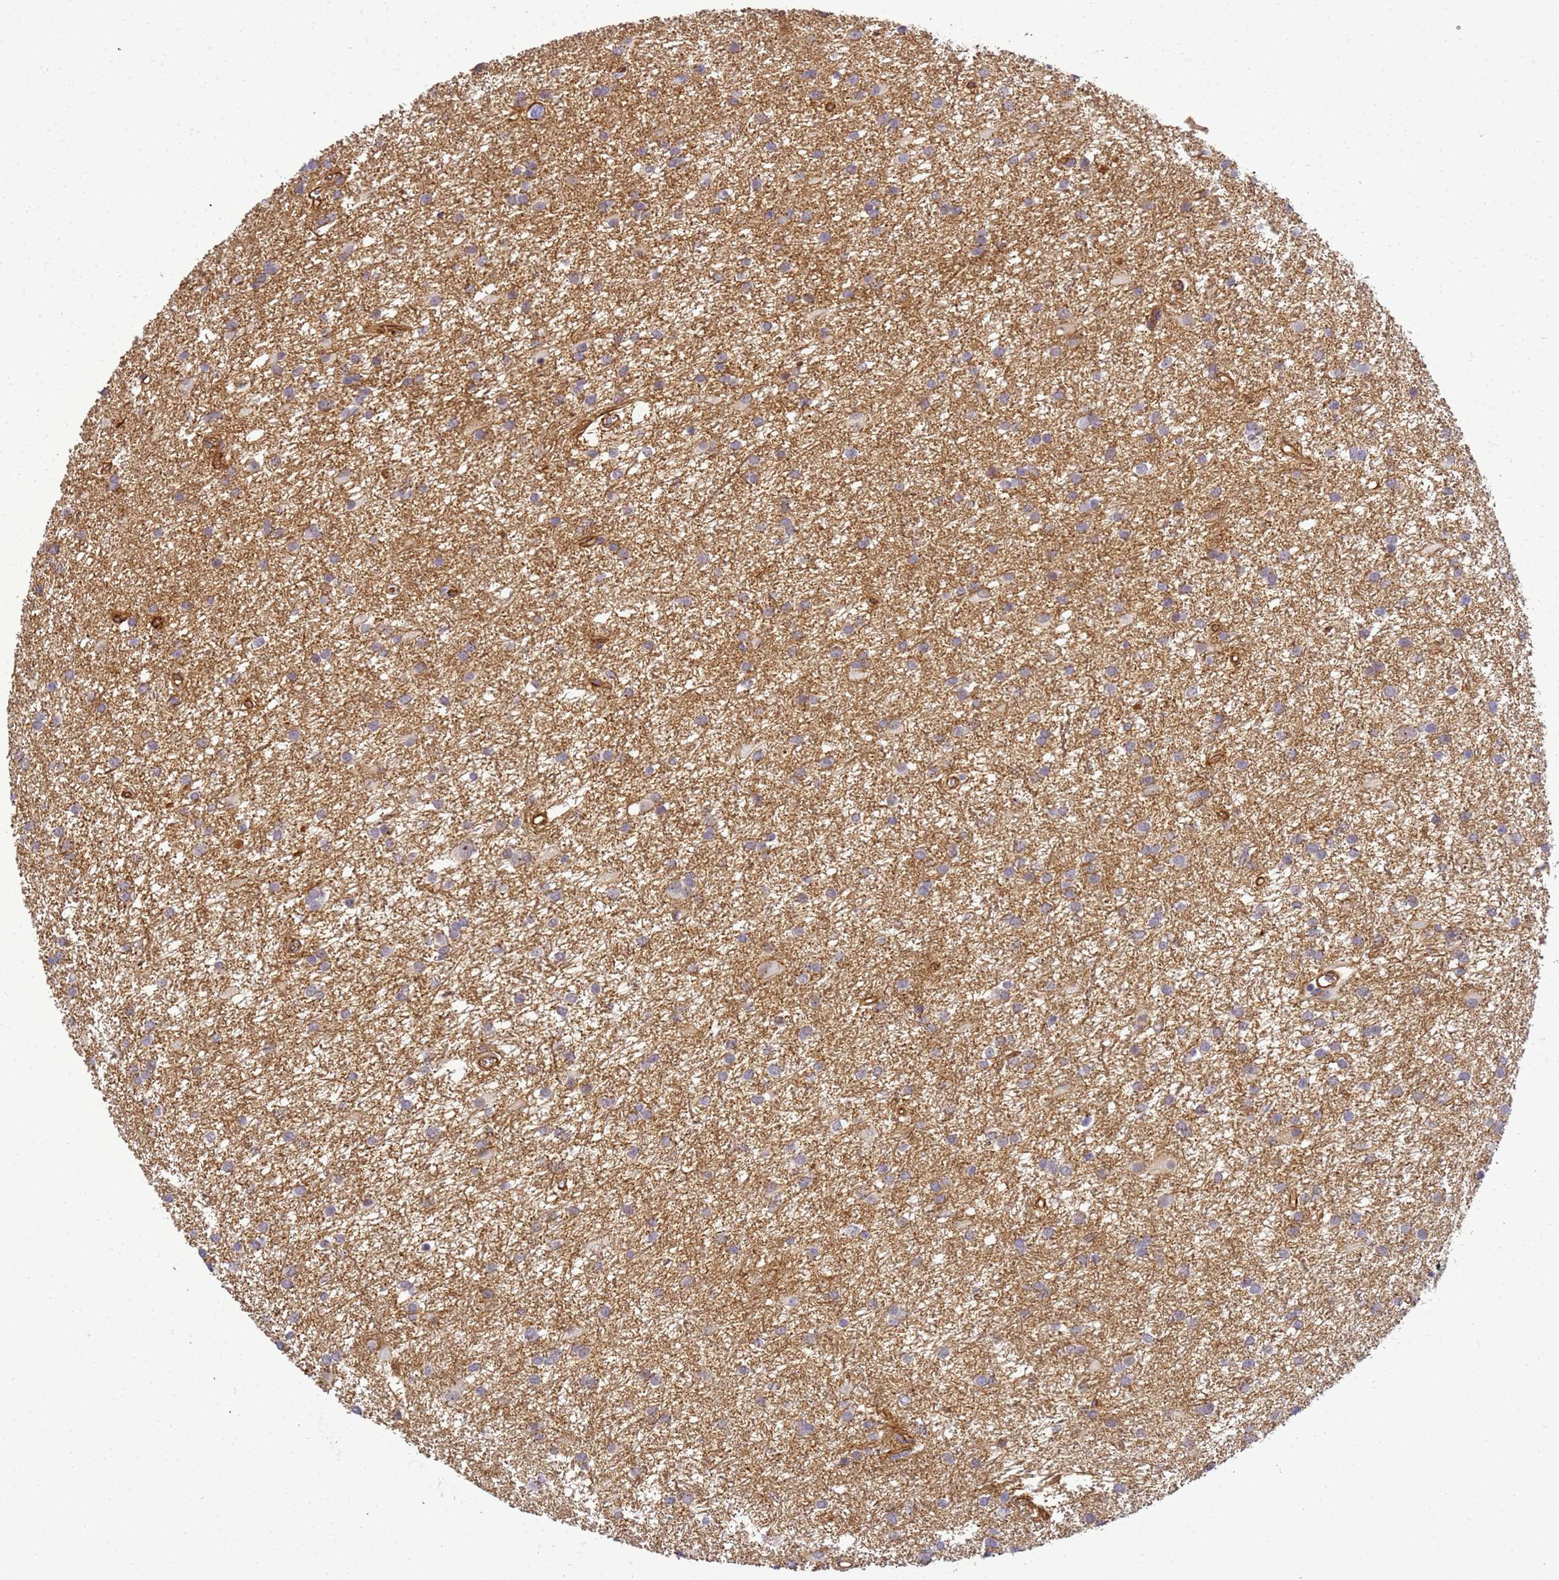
{"staining": {"intensity": "negative", "quantity": "none", "location": "none"}, "tissue": "glioma", "cell_type": "Tumor cells", "image_type": "cancer", "snomed": [{"axis": "morphology", "description": "Glioma, malignant, High grade"}, {"axis": "topography", "description": "Brain"}], "caption": "Immunohistochemistry (IHC) histopathology image of human glioma stained for a protein (brown), which reveals no staining in tumor cells.", "gene": "GON4L", "patient": {"sex": "female", "age": 50}}